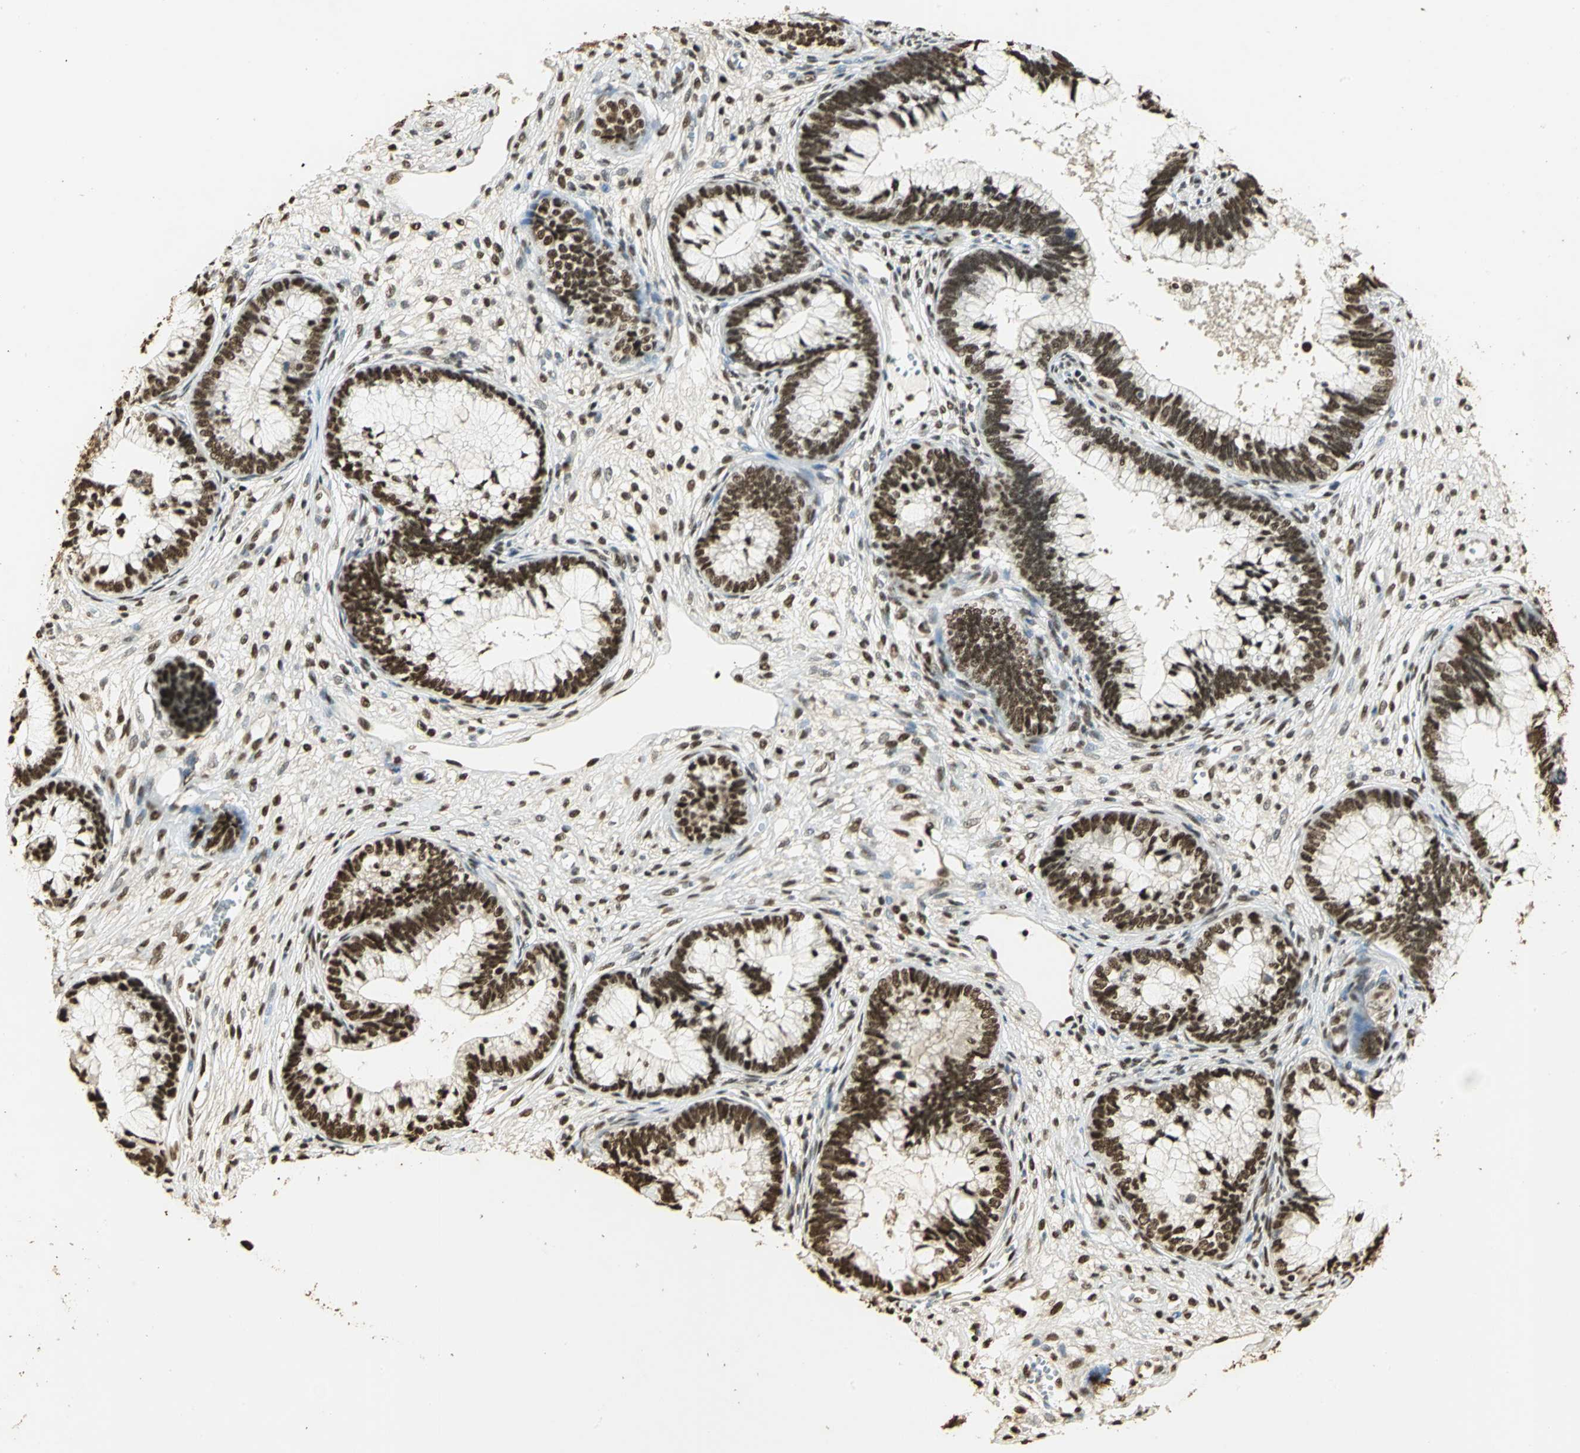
{"staining": {"intensity": "strong", "quantity": ">75%", "location": "nuclear"}, "tissue": "cervical cancer", "cell_type": "Tumor cells", "image_type": "cancer", "snomed": [{"axis": "morphology", "description": "Adenocarcinoma, NOS"}, {"axis": "topography", "description": "Cervix"}], "caption": "Tumor cells reveal high levels of strong nuclear staining in approximately >75% of cells in cervical adenocarcinoma.", "gene": "SET", "patient": {"sex": "female", "age": 44}}